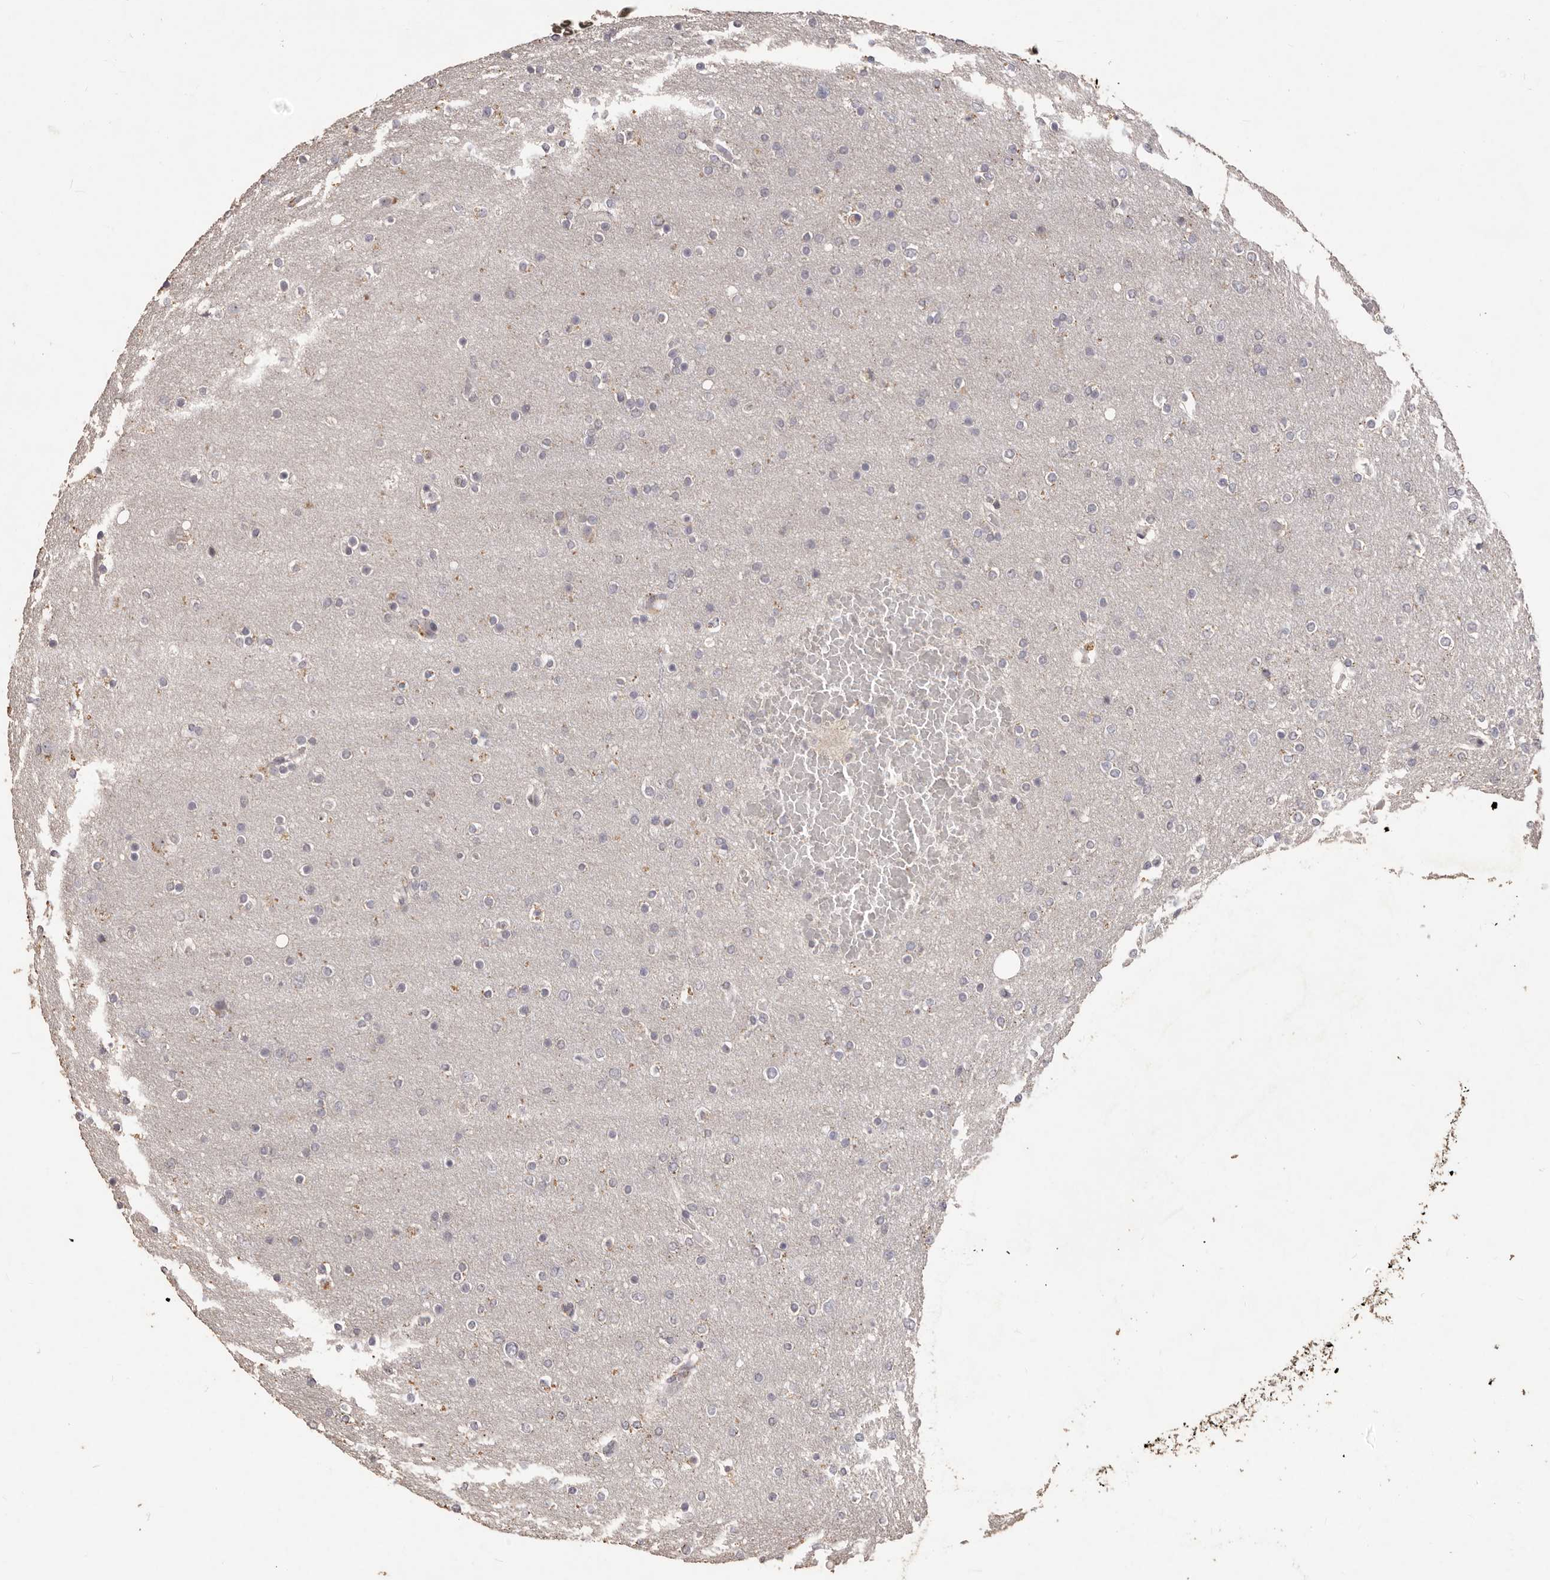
{"staining": {"intensity": "negative", "quantity": "none", "location": "none"}, "tissue": "glioma", "cell_type": "Tumor cells", "image_type": "cancer", "snomed": [{"axis": "morphology", "description": "Glioma, malignant, High grade"}, {"axis": "topography", "description": "Cerebral cortex"}], "caption": "The micrograph displays no significant positivity in tumor cells of glioma.", "gene": "PRSS27", "patient": {"sex": "female", "age": 36}}